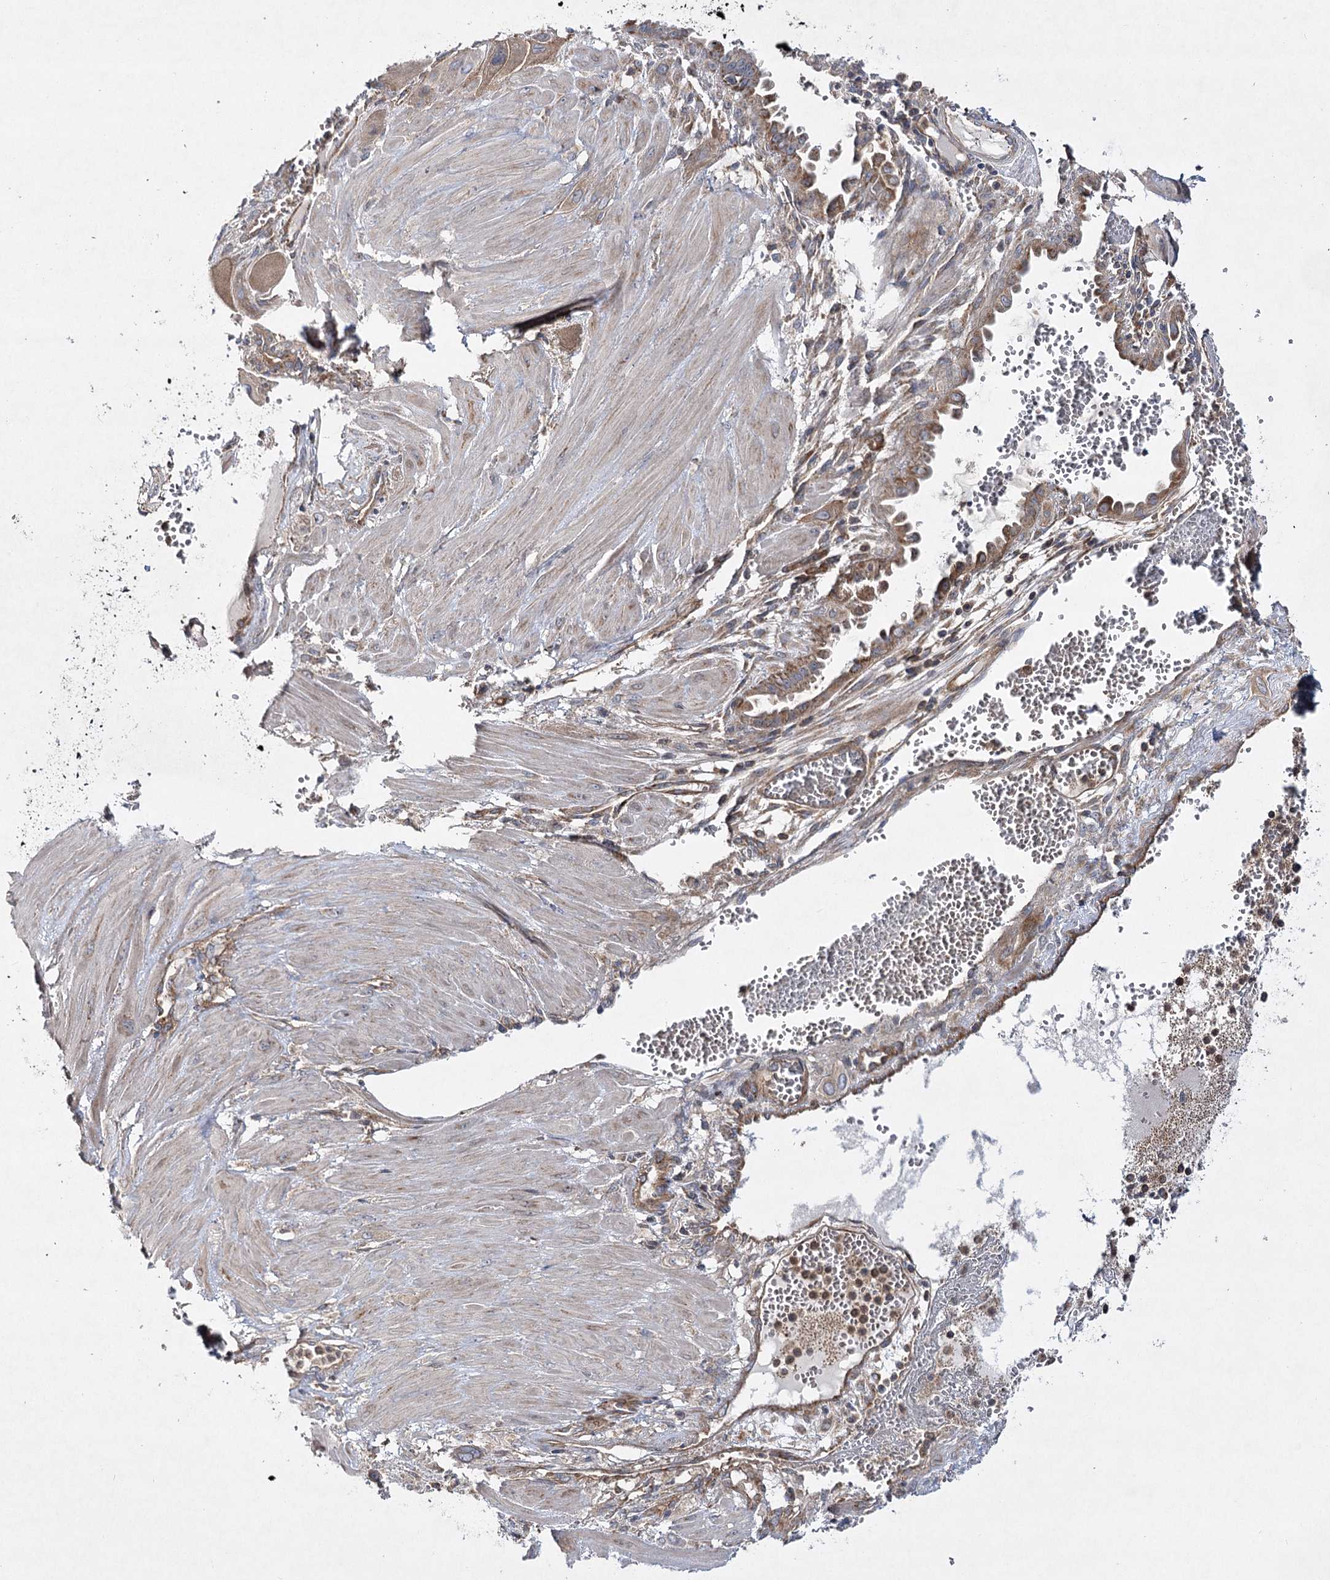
{"staining": {"intensity": "moderate", "quantity": "25%-75%", "location": "cytoplasmic/membranous"}, "tissue": "cervical cancer", "cell_type": "Tumor cells", "image_type": "cancer", "snomed": [{"axis": "morphology", "description": "Squamous cell carcinoma, NOS"}, {"axis": "topography", "description": "Cervix"}], "caption": "Protein expression analysis of human squamous cell carcinoma (cervical) reveals moderate cytoplasmic/membranous expression in approximately 25%-75% of tumor cells.", "gene": "DNAJC13", "patient": {"sex": "female", "age": 34}}